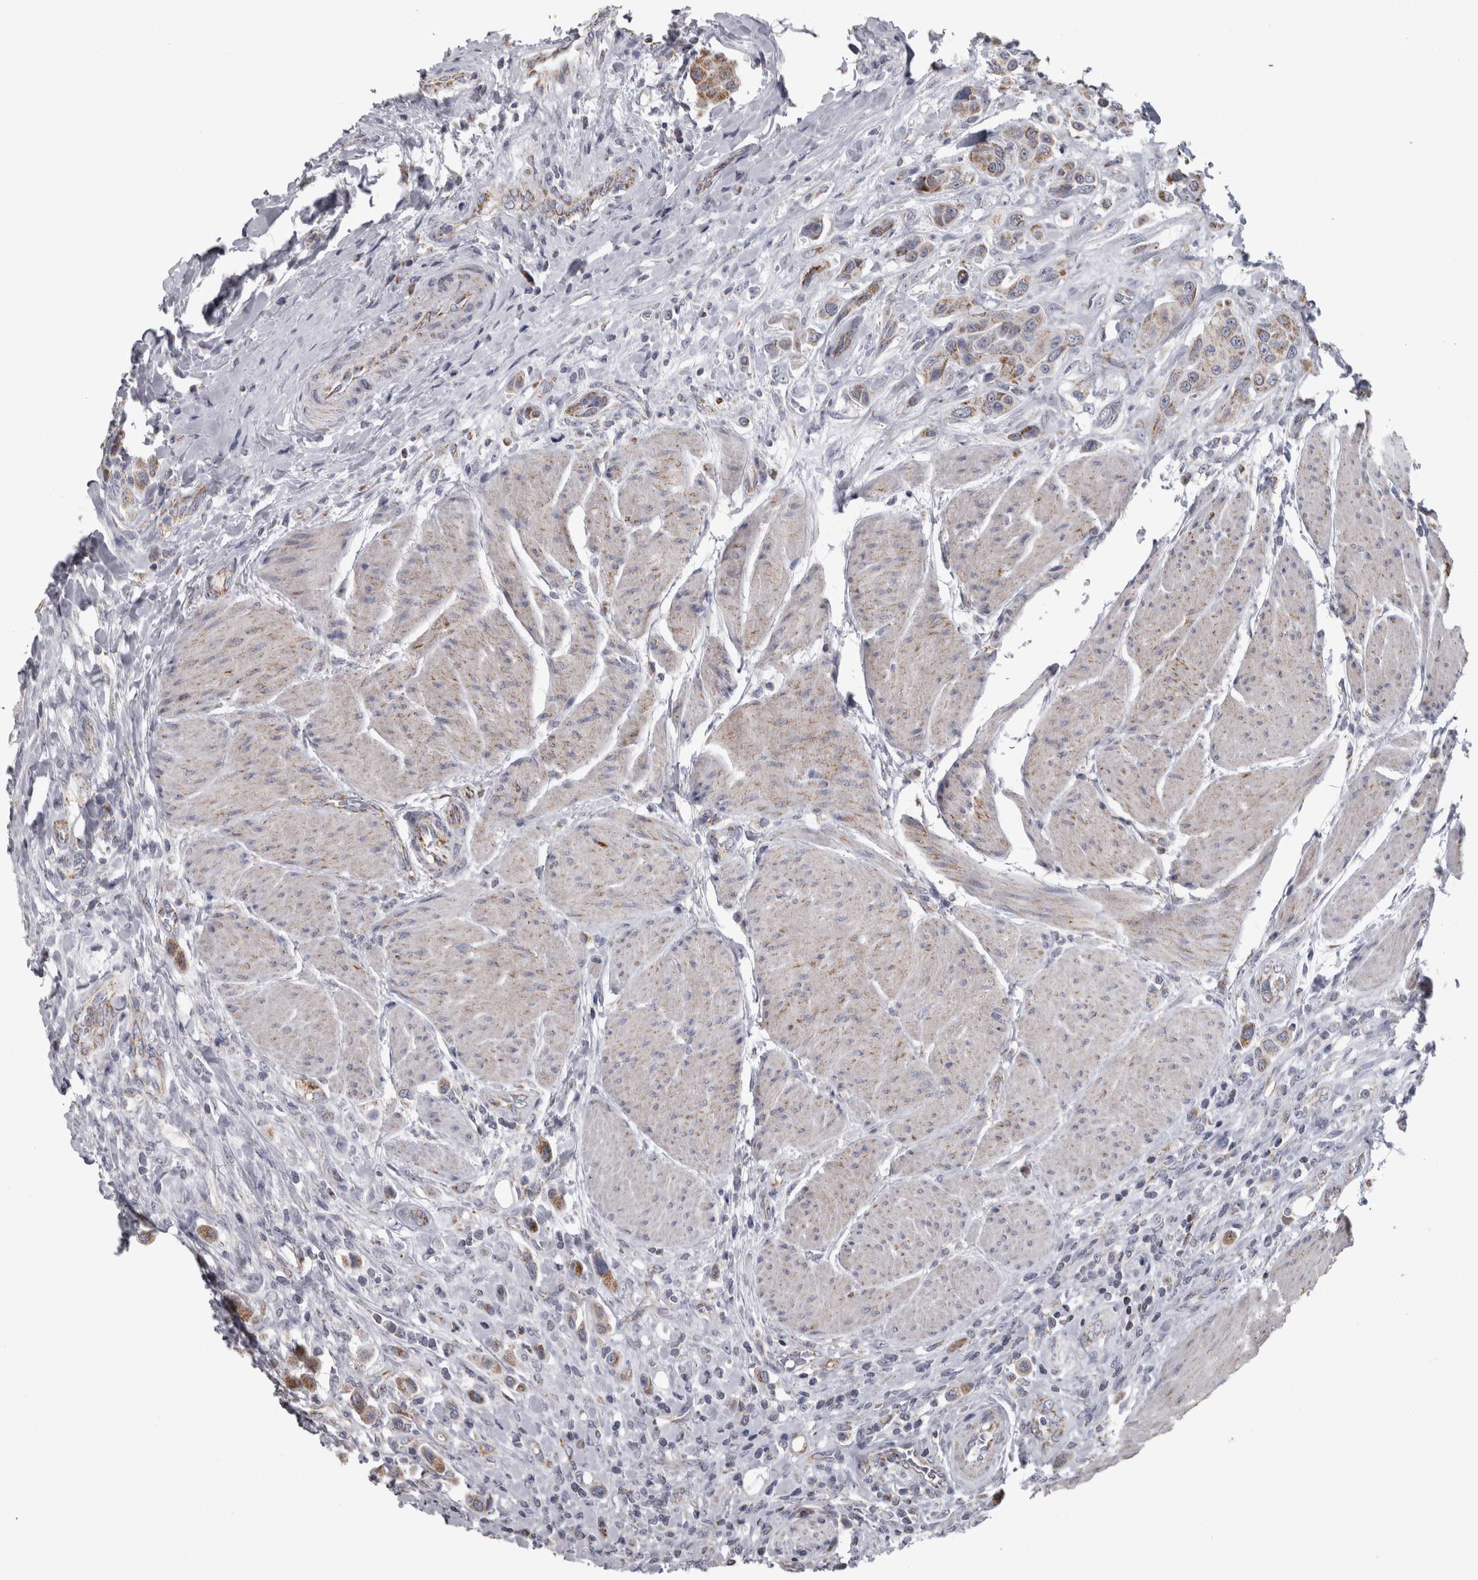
{"staining": {"intensity": "moderate", "quantity": ">75%", "location": "cytoplasmic/membranous"}, "tissue": "urothelial cancer", "cell_type": "Tumor cells", "image_type": "cancer", "snomed": [{"axis": "morphology", "description": "Urothelial carcinoma, High grade"}, {"axis": "topography", "description": "Urinary bladder"}], "caption": "Immunohistochemistry micrograph of neoplastic tissue: human urothelial cancer stained using immunohistochemistry (IHC) displays medium levels of moderate protein expression localized specifically in the cytoplasmic/membranous of tumor cells, appearing as a cytoplasmic/membranous brown color.", "gene": "DBT", "patient": {"sex": "male", "age": 50}}